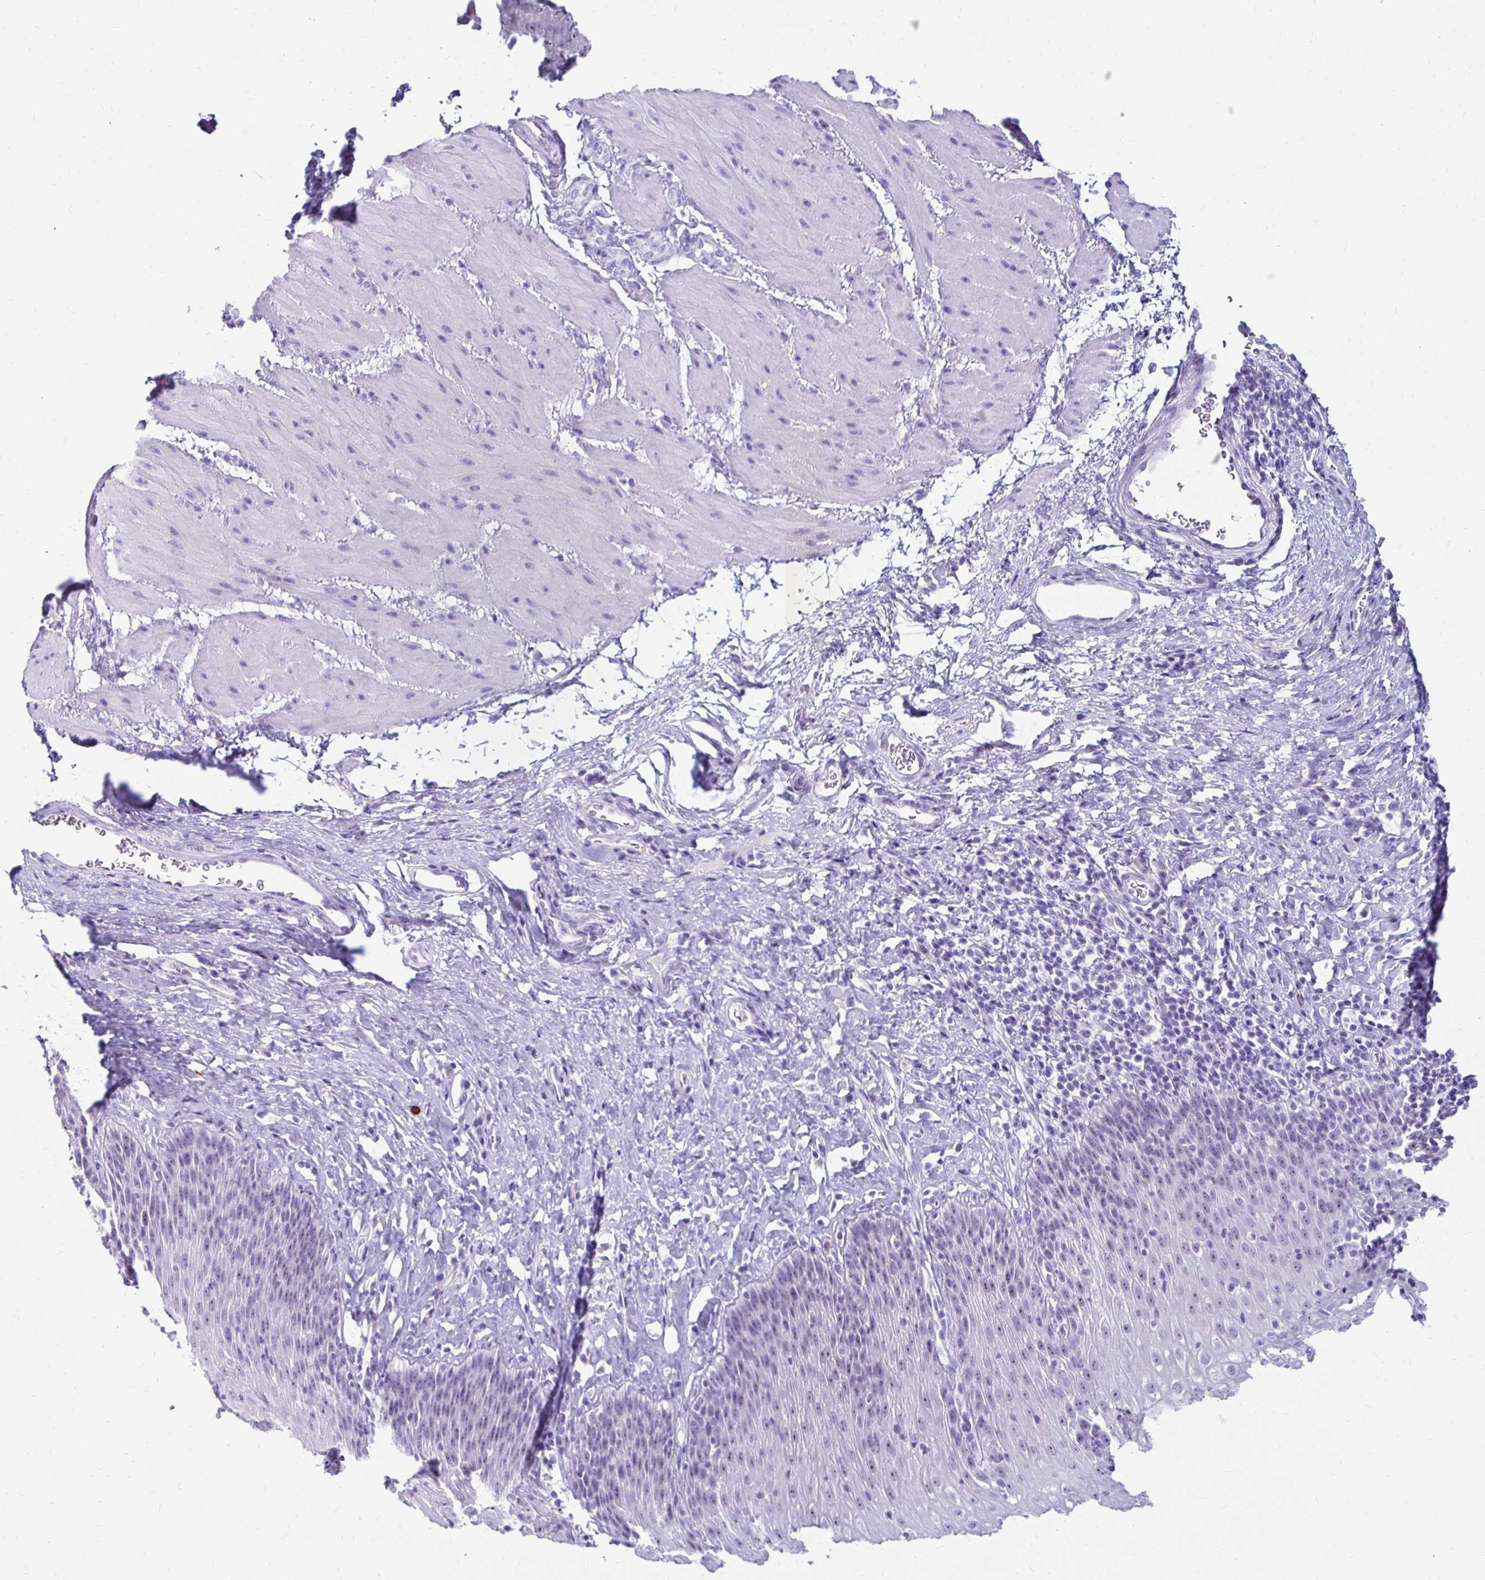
{"staining": {"intensity": "weak", "quantity": "<25%", "location": "nuclear"}, "tissue": "esophagus", "cell_type": "Squamous epithelial cells", "image_type": "normal", "snomed": [{"axis": "morphology", "description": "Normal tissue, NOS"}, {"axis": "topography", "description": "Esophagus"}], "caption": "Immunohistochemical staining of benign human esophagus reveals no significant positivity in squamous epithelial cells.", "gene": "CST6", "patient": {"sex": "female", "age": 61}}